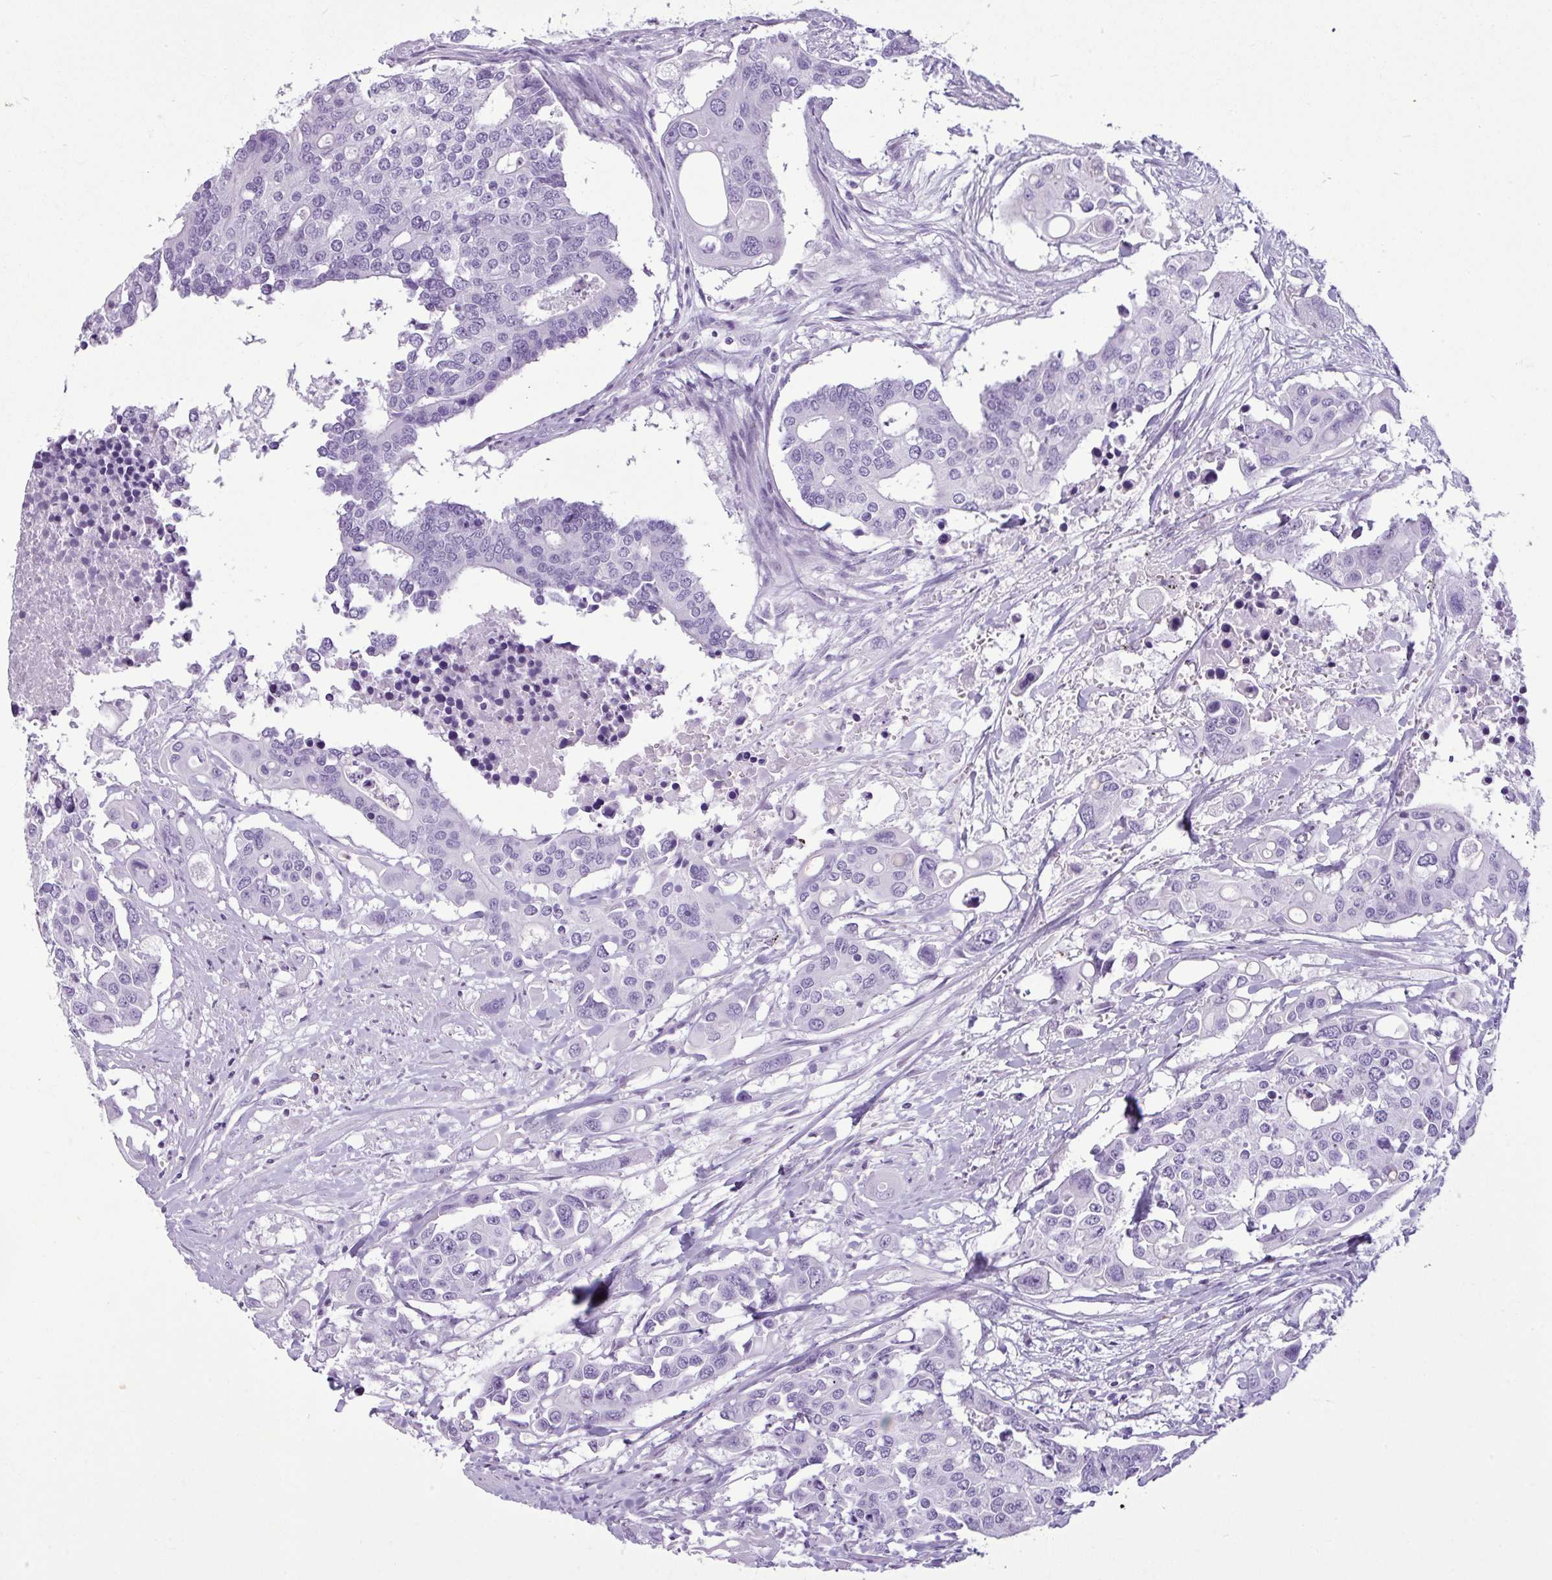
{"staining": {"intensity": "negative", "quantity": "none", "location": "none"}, "tissue": "colorectal cancer", "cell_type": "Tumor cells", "image_type": "cancer", "snomed": [{"axis": "morphology", "description": "Adenocarcinoma, NOS"}, {"axis": "topography", "description": "Colon"}], "caption": "DAB (3,3'-diaminobenzidine) immunohistochemical staining of human adenocarcinoma (colorectal) shows no significant expression in tumor cells.", "gene": "AMY1B", "patient": {"sex": "male", "age": 77}}